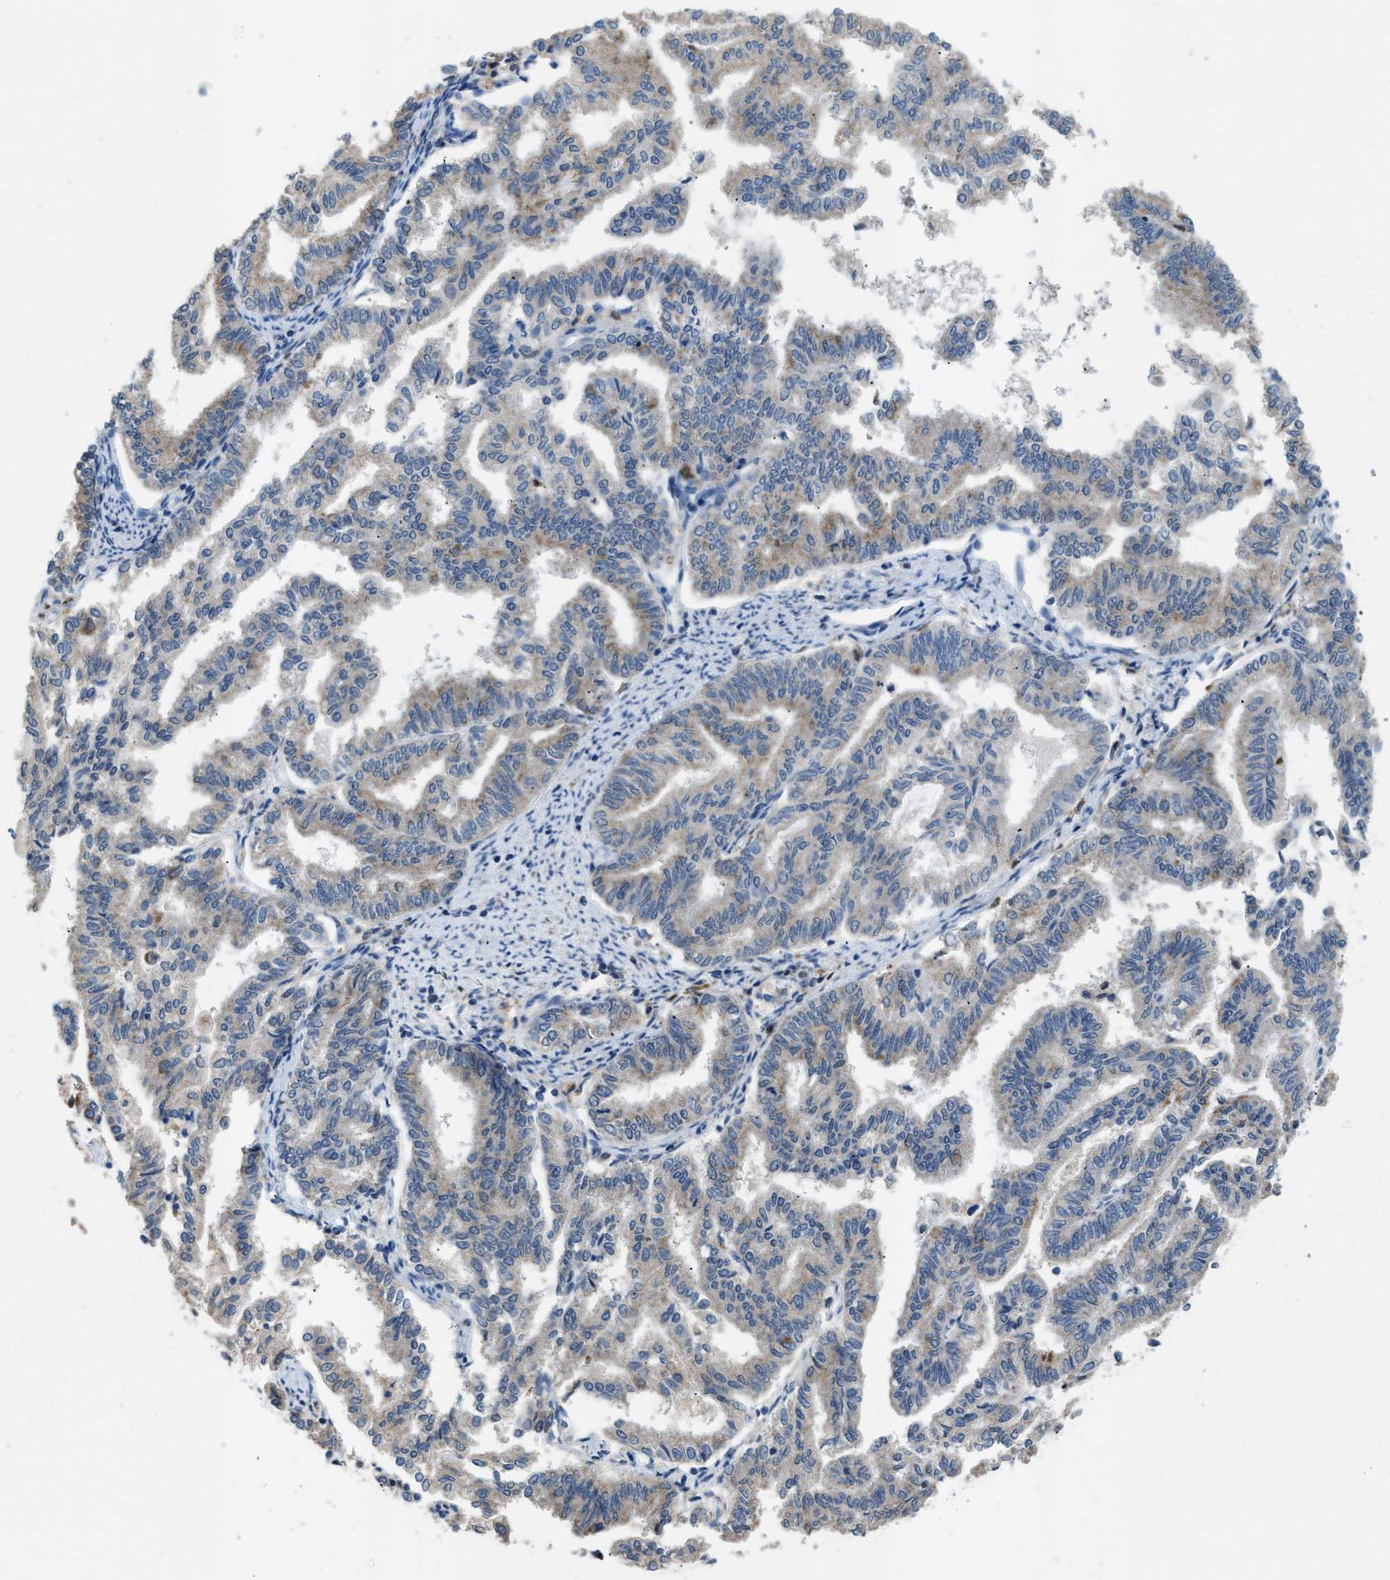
{"staining": {"intensity": "weak", "quantity": ">75%", "location": "cytoplasmic/membranous"}, "tissue": "endometrial cancer", "cell_type": "Tumor cells", "image_type": "cancer", "snomed": [{"axis": "morphology", "description": "Adenocarcinoma, NOS"}, {"axis": "topography", "description": "Endometrium"}], "caption": "Immunohistochemical staining of endometrial adenocarcinoma shows low levels of weak cytoplasmic/membranous protein positivity in approximately >75% of tumor cells. The staining was performed using DAB (3,3'-diaminobenzidine) to visualize the protein expression in brown, while the nuclei were stained in blue with hematoxylin (Magnification: 20x).", "gene": "TOMM34", "patient": {"sex": "female", "age": 79}}